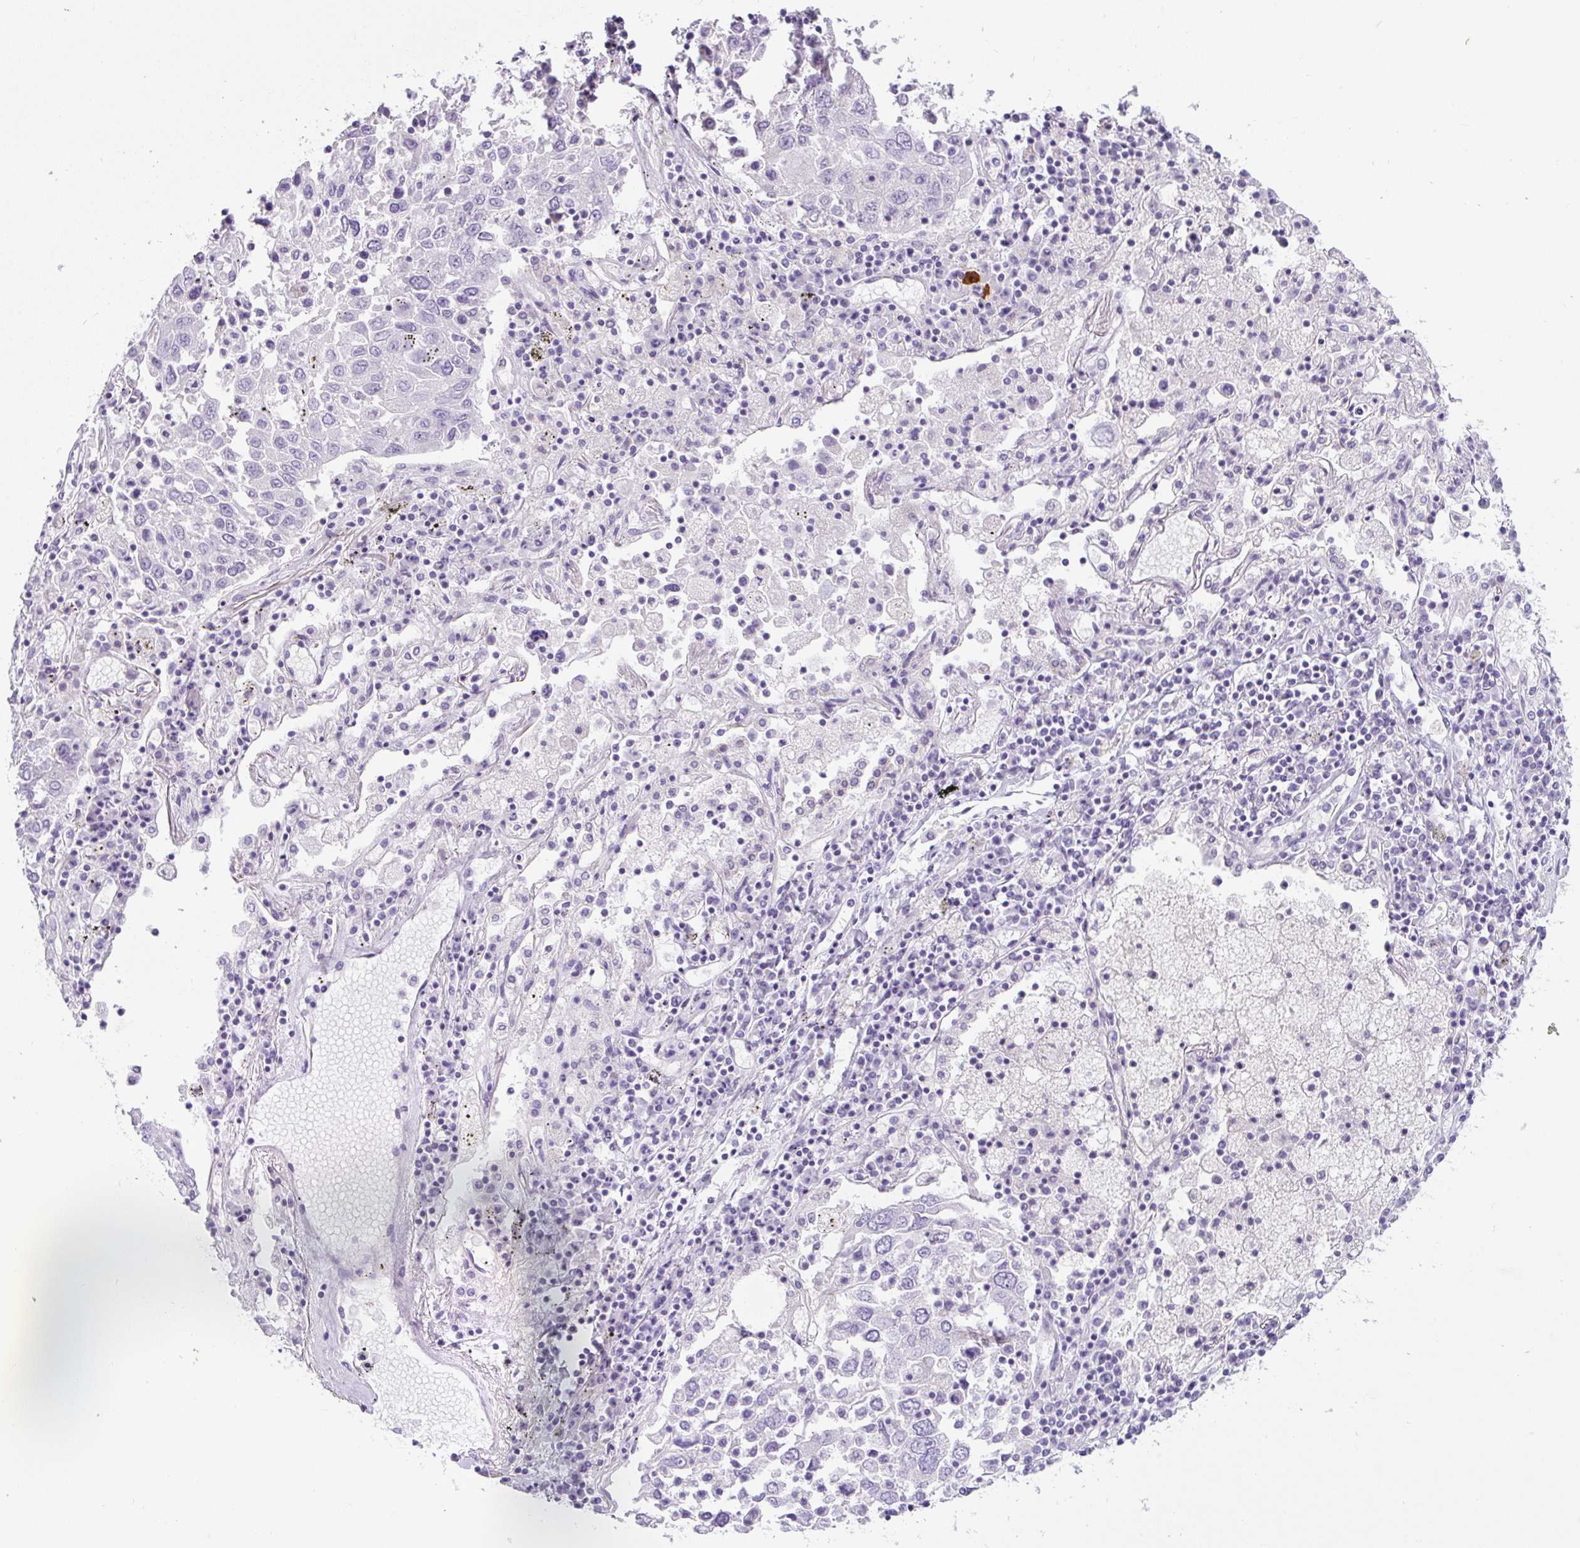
{"staining": {"intensity": "negative", "quantity": "none", "location": "none"}, "tissue": "lung cancer", "cell_type": "Tumor cells", "image_type": "cancer", "snomed": [{"axis": "morphology", "description": "Squamous cell carcinoma, NOS"}, {"axis": "topography", "description": "Lung"}], "caption": "This is an IHC histopathology image of squamous cell carcinoma (lung). There is no staining in tumor cells.", "gene": "ADAMTS19", "patient": {"sex": "male", "age": 65}}